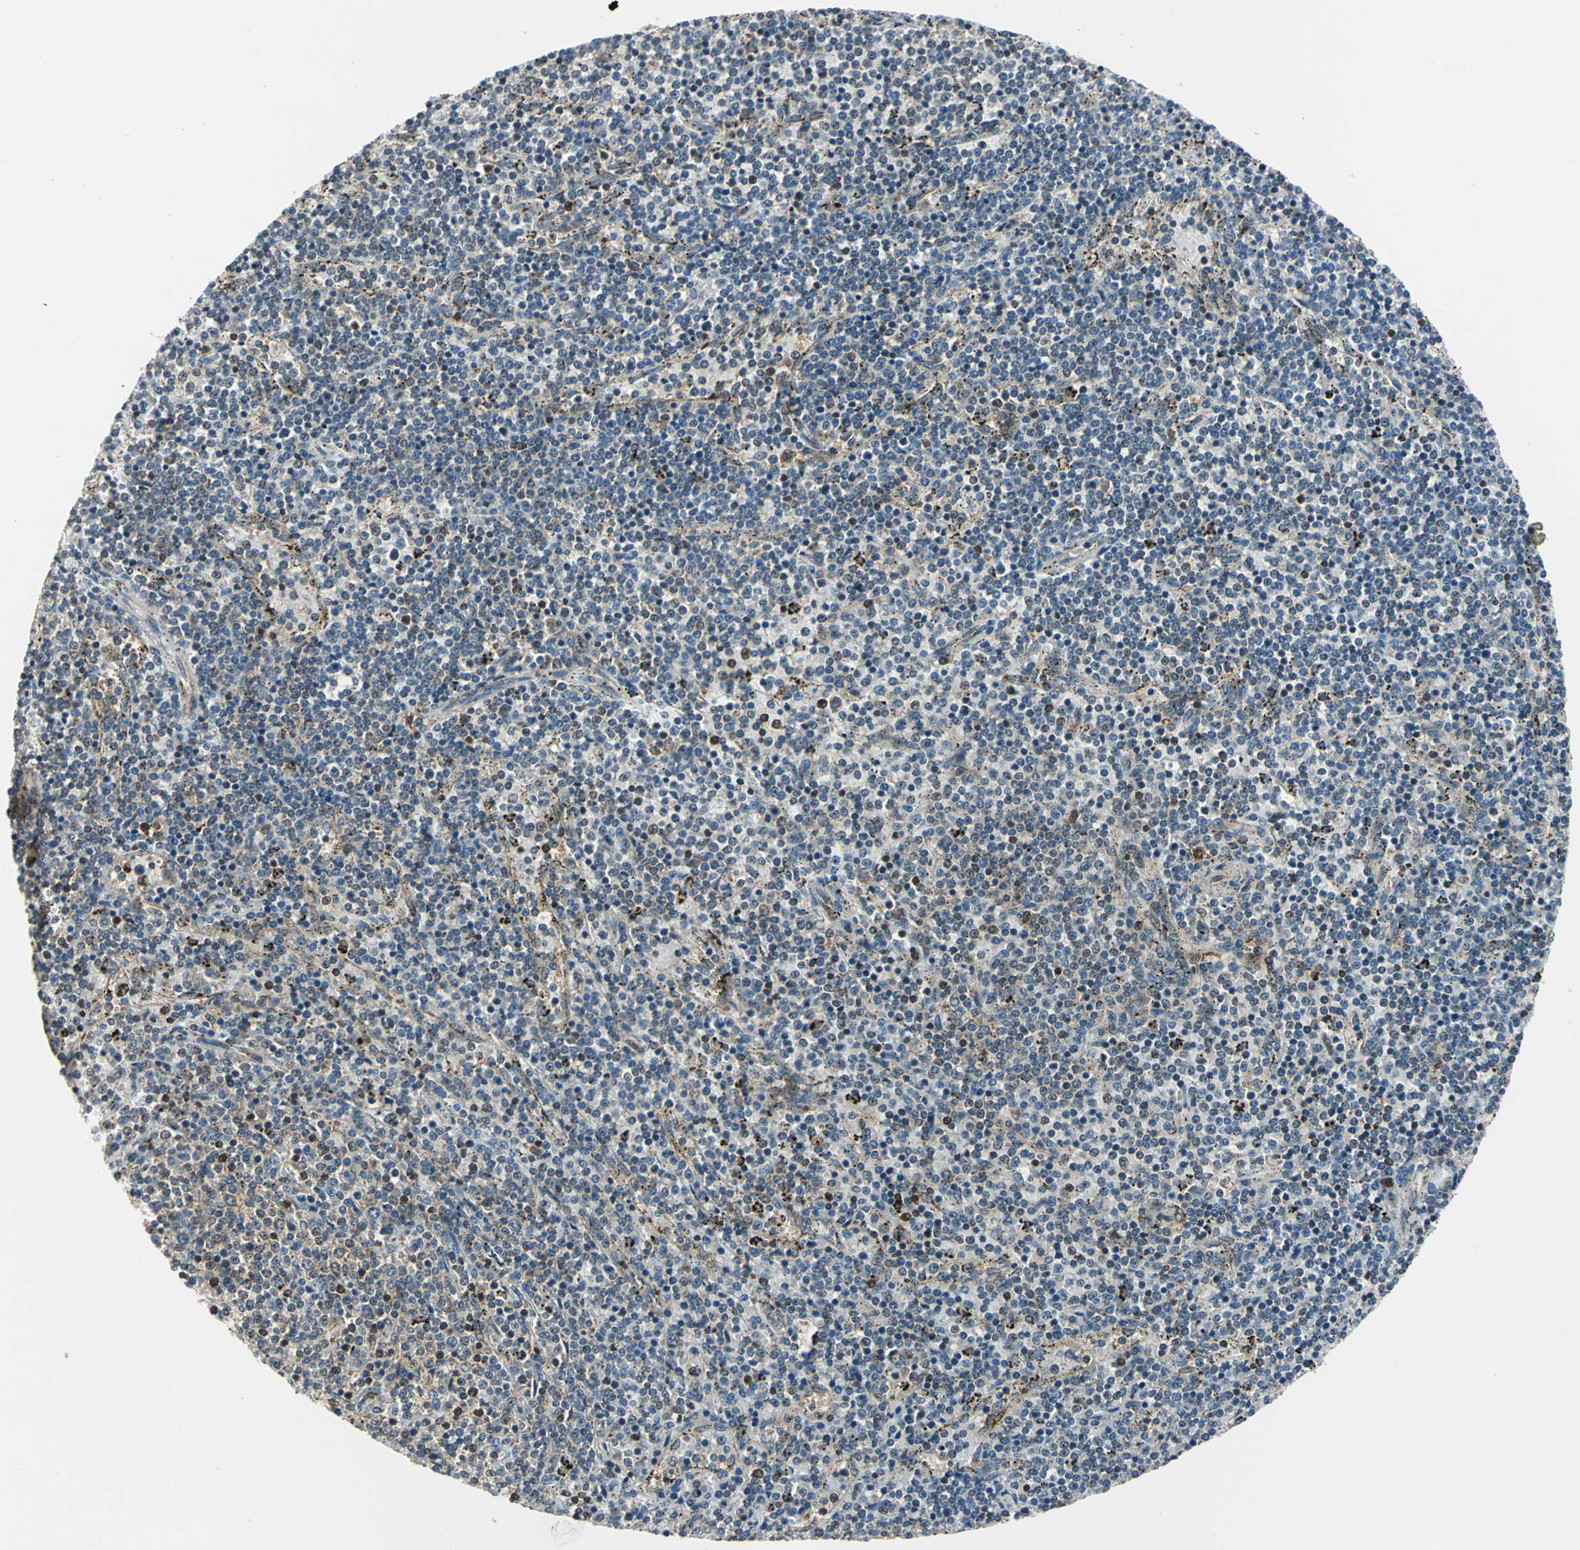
{"staining": {"intensity": "moderate", "quantity": "<25%", "location": "cytoplasmic/membranous,nuclear"}, "tissue": "lymphoma", "cell_type": "Tumor cells", "image_type": "cancer", "snomed": [{"axis": "morphology", "description": "Malignant lymphoma, non-Hodgkin's type, Low grade"}, {"axis": "topography", "description": "Spleen"}], "caption": "Protein staining of malignant lymphoma, non-Hodgkin's type (low-grade) tissue shows moderate cytoplasmic/membranous and nuclear expression in approximately <25% of tumor cells.", "gene": "NUDT2", "patient": {"sex": "female", "age": 50}}